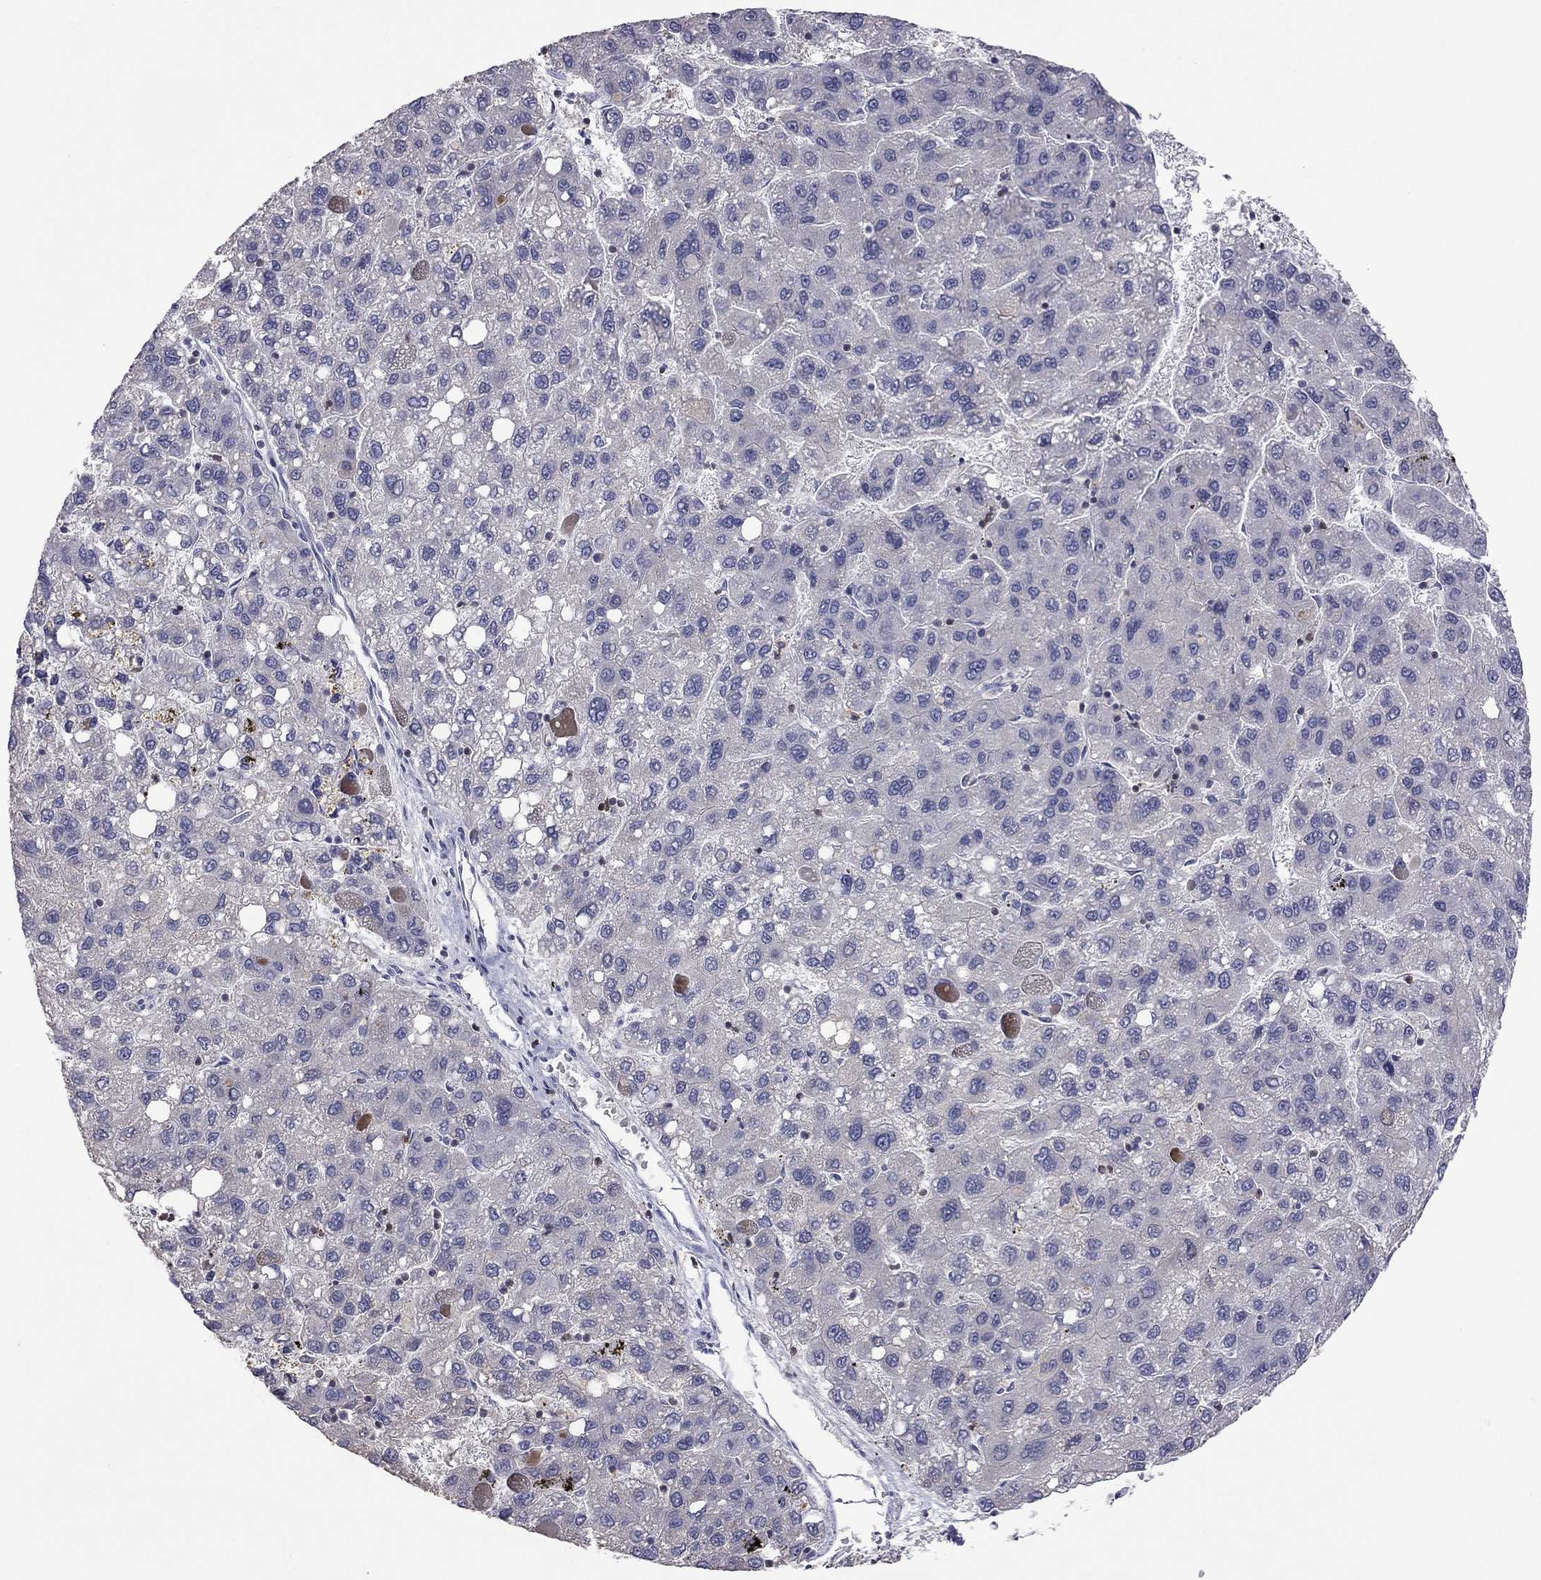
{"staining": {"intensity": "negative", "quantity": "none", "location": "none"}, "tissue": "liver cancer", "cell_type": "Tumor cells", "image_type": "cancer", "snomed": [{"axis": "morphology", "description": "Carcinoma, Hepatocellular, NOS"}, {"axis": "topography", "description": "Liver"}], "caption": "Human liver hepatocellular carcinoma stained for a protein using IHC shows no staining in tumor cells.", "gene": "IPCEF1", "patient": {"sex": "female", "age": 82}}